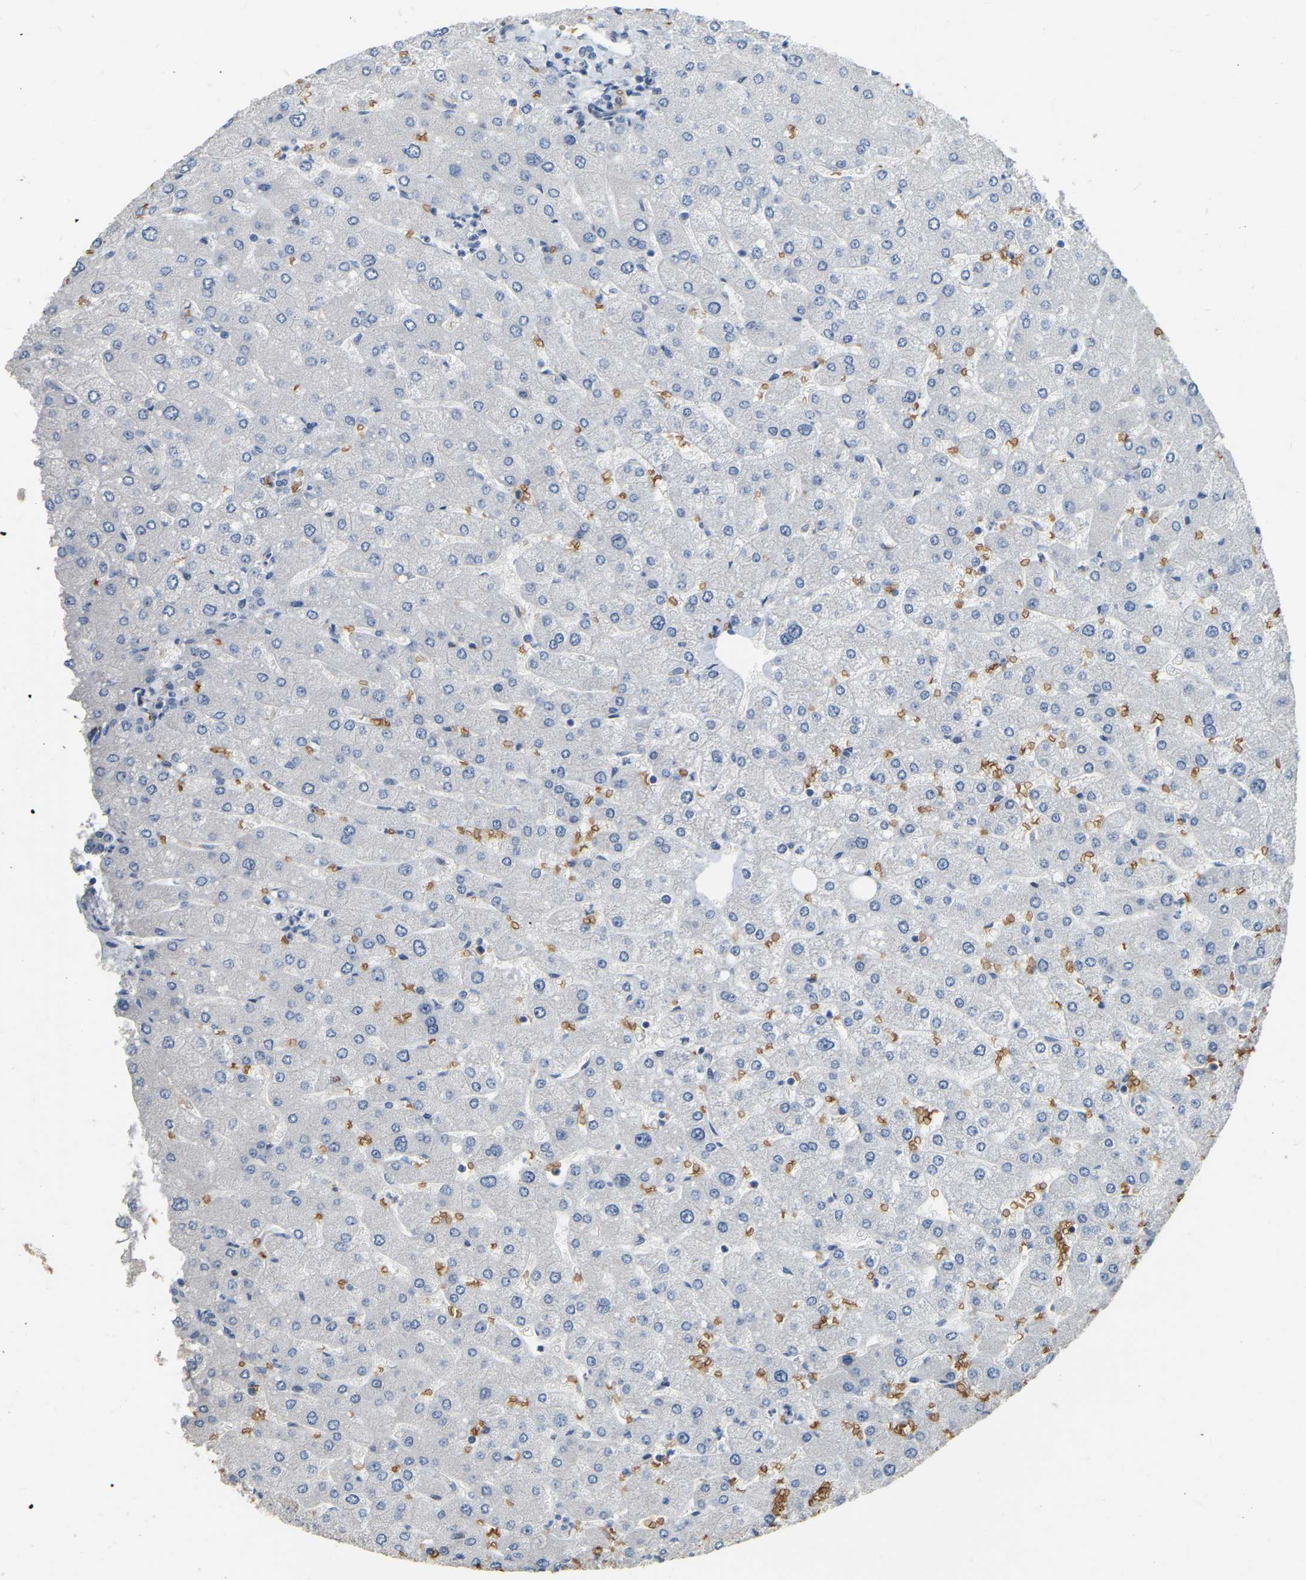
{"staining": {"intensity": "negative", "quantity": "none", "location": "none"}, "tissue": "liver", "cell_type": "Cholangiocytes", "image_type": "normal", "snomed": [{"axis": "morphology", "description": "Normal tissue, NOS"}, {"axis": "topography", "description": "Liver"}], "caption": "A histopathology image of human liver is negative for staining in cholangiocytes. Nuclei are stained in blue.", "gene": "CFAP298", "patient": {"sex": "male", "age": 55}}